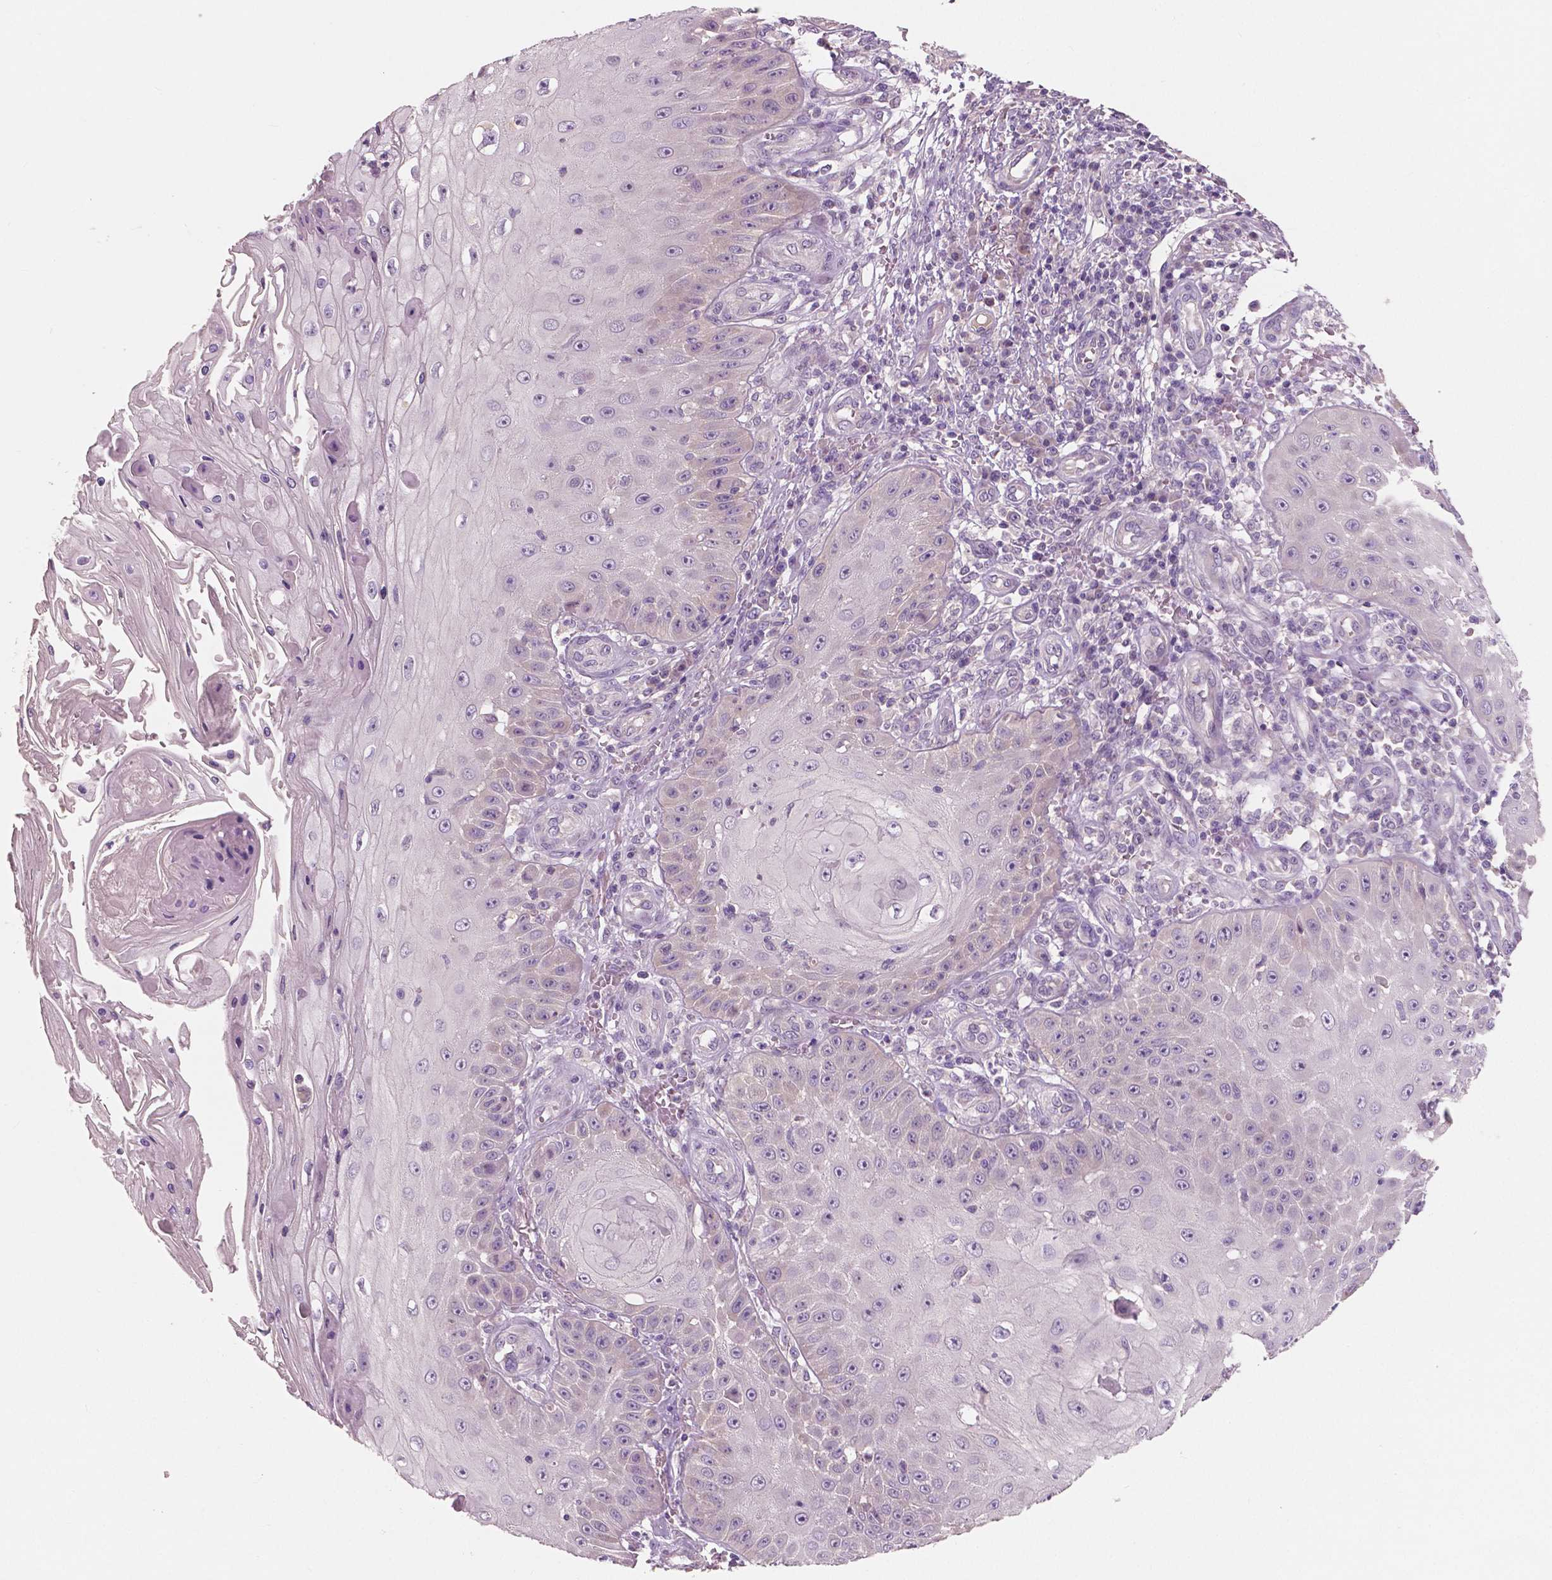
{"staining": {"intensity": "negative", "quantity": "none", "location": "none"}, "tissue": "skin cancer", "cell_type": "Tumor cells", "image_type": "cancer", "snomed": [{"axis": "morphology", "description": "Squamous cell carcinoma, NOS"}, {"axis": "topography", "description": "Skin"}], "caption": "This image is of skin cancer (squamous cell carcinoma) stained with IHC to label a protein in brown with the nuclei are counter-stained blue. There is no expression in tumor cells.", "gene": "LSM14B", "patient": {"sex": "male", "age": 70}}